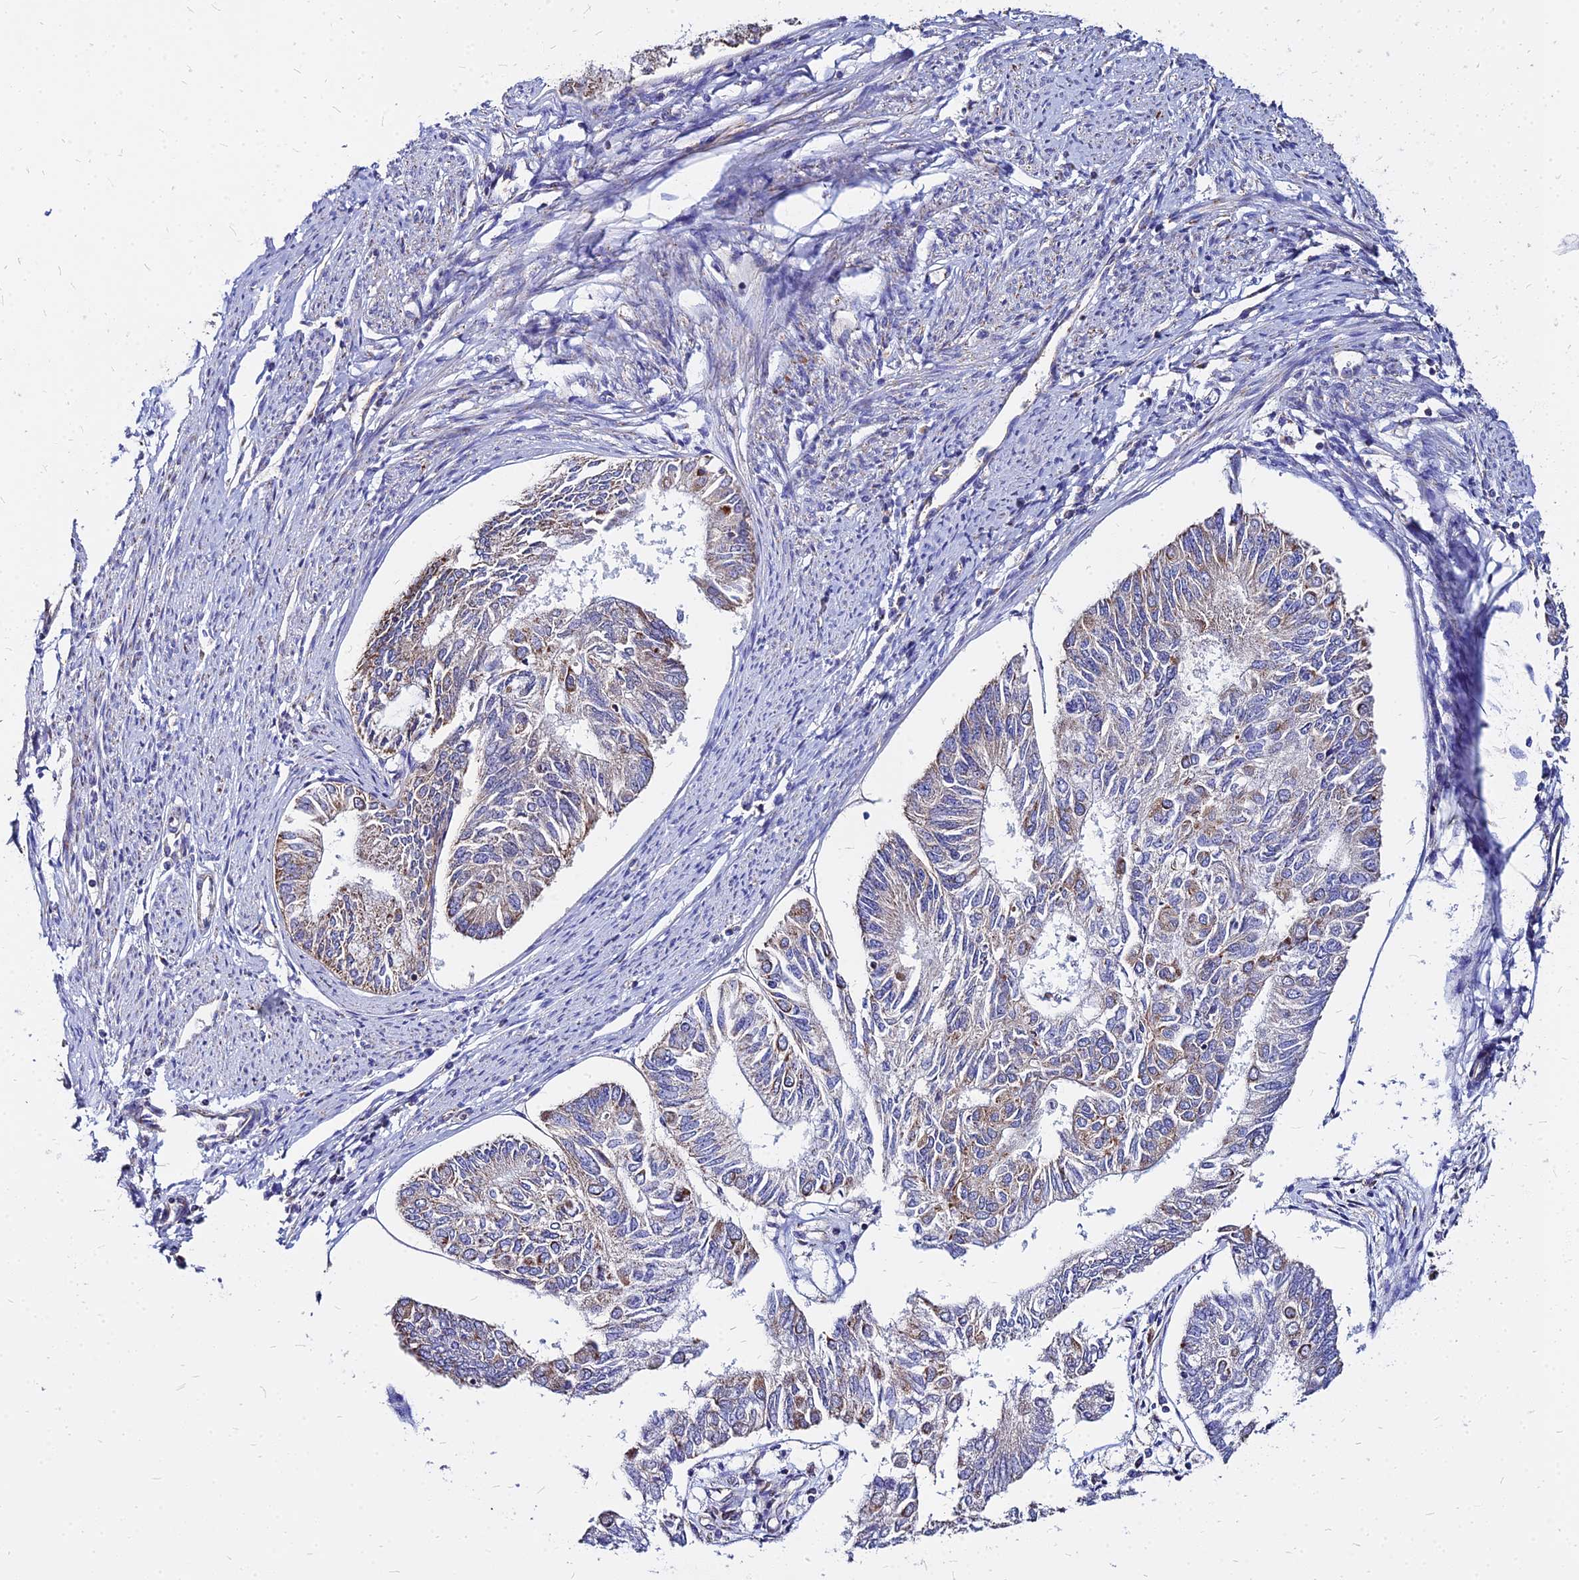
{"staining": {"intensity": "moderate", "quantity": "25%-75%", "location": "cytoplasmic/membranous"}, "tissue": "endometrial cancer", "cell_type": "Tumor cells", "image_type": "cancer", "snomed": [{"axis": "morphology", "description": "Adenocarcinoma, NOS"}, {"axis": "topography", "description": "Endometrium"}], "caption": "A high-resolution photomicrograph shows IHC staining of adenocarcinoma (endometrial), which displays moderate cytoplasmic/membranous staining in approximately 25%-75% of tumor cells.", "gene": "DLD", "patient": {"sex": "female", "age": 68}}